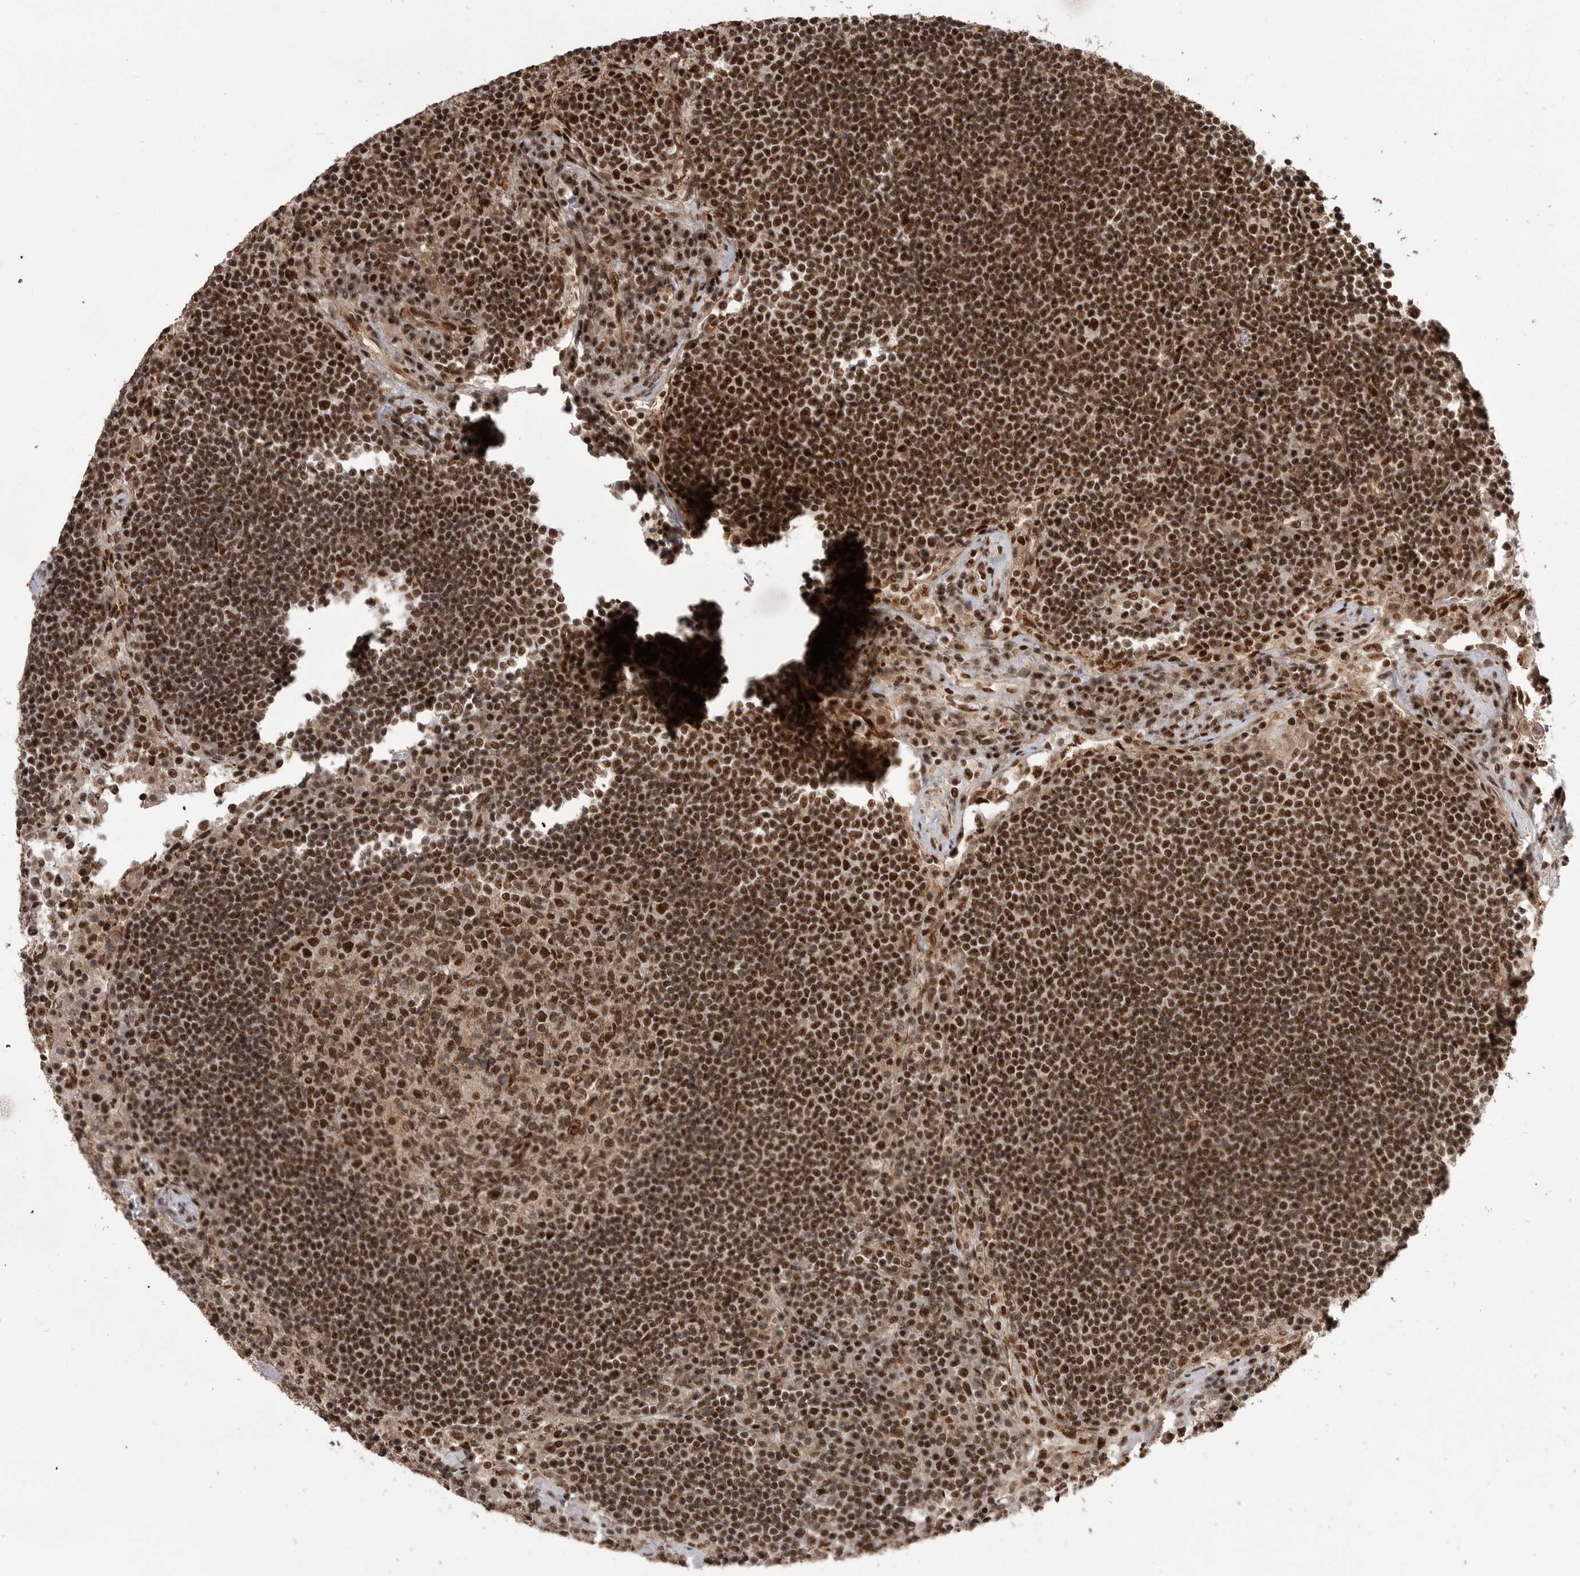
{"staining": {"intensity": "strong", "quantity": ">75%", "location": "nuclear"}, "tissue": "lymph node", "cell_type": "Germinal center cells", "image_type": "normal", "snomed": [{"axis": "morphology", "description": "Normal tissue, NOS"}, {"axis": "topography", "description": "Lymph node"}], "caption": "An image showing strong nuclear positivity in approximately >75% of germinal center cells in normal lymph node, as visualized by brown immunohistochemical staining.", "gene": "PPP1R8", "patient": {"sex": "female", "age": 53}}